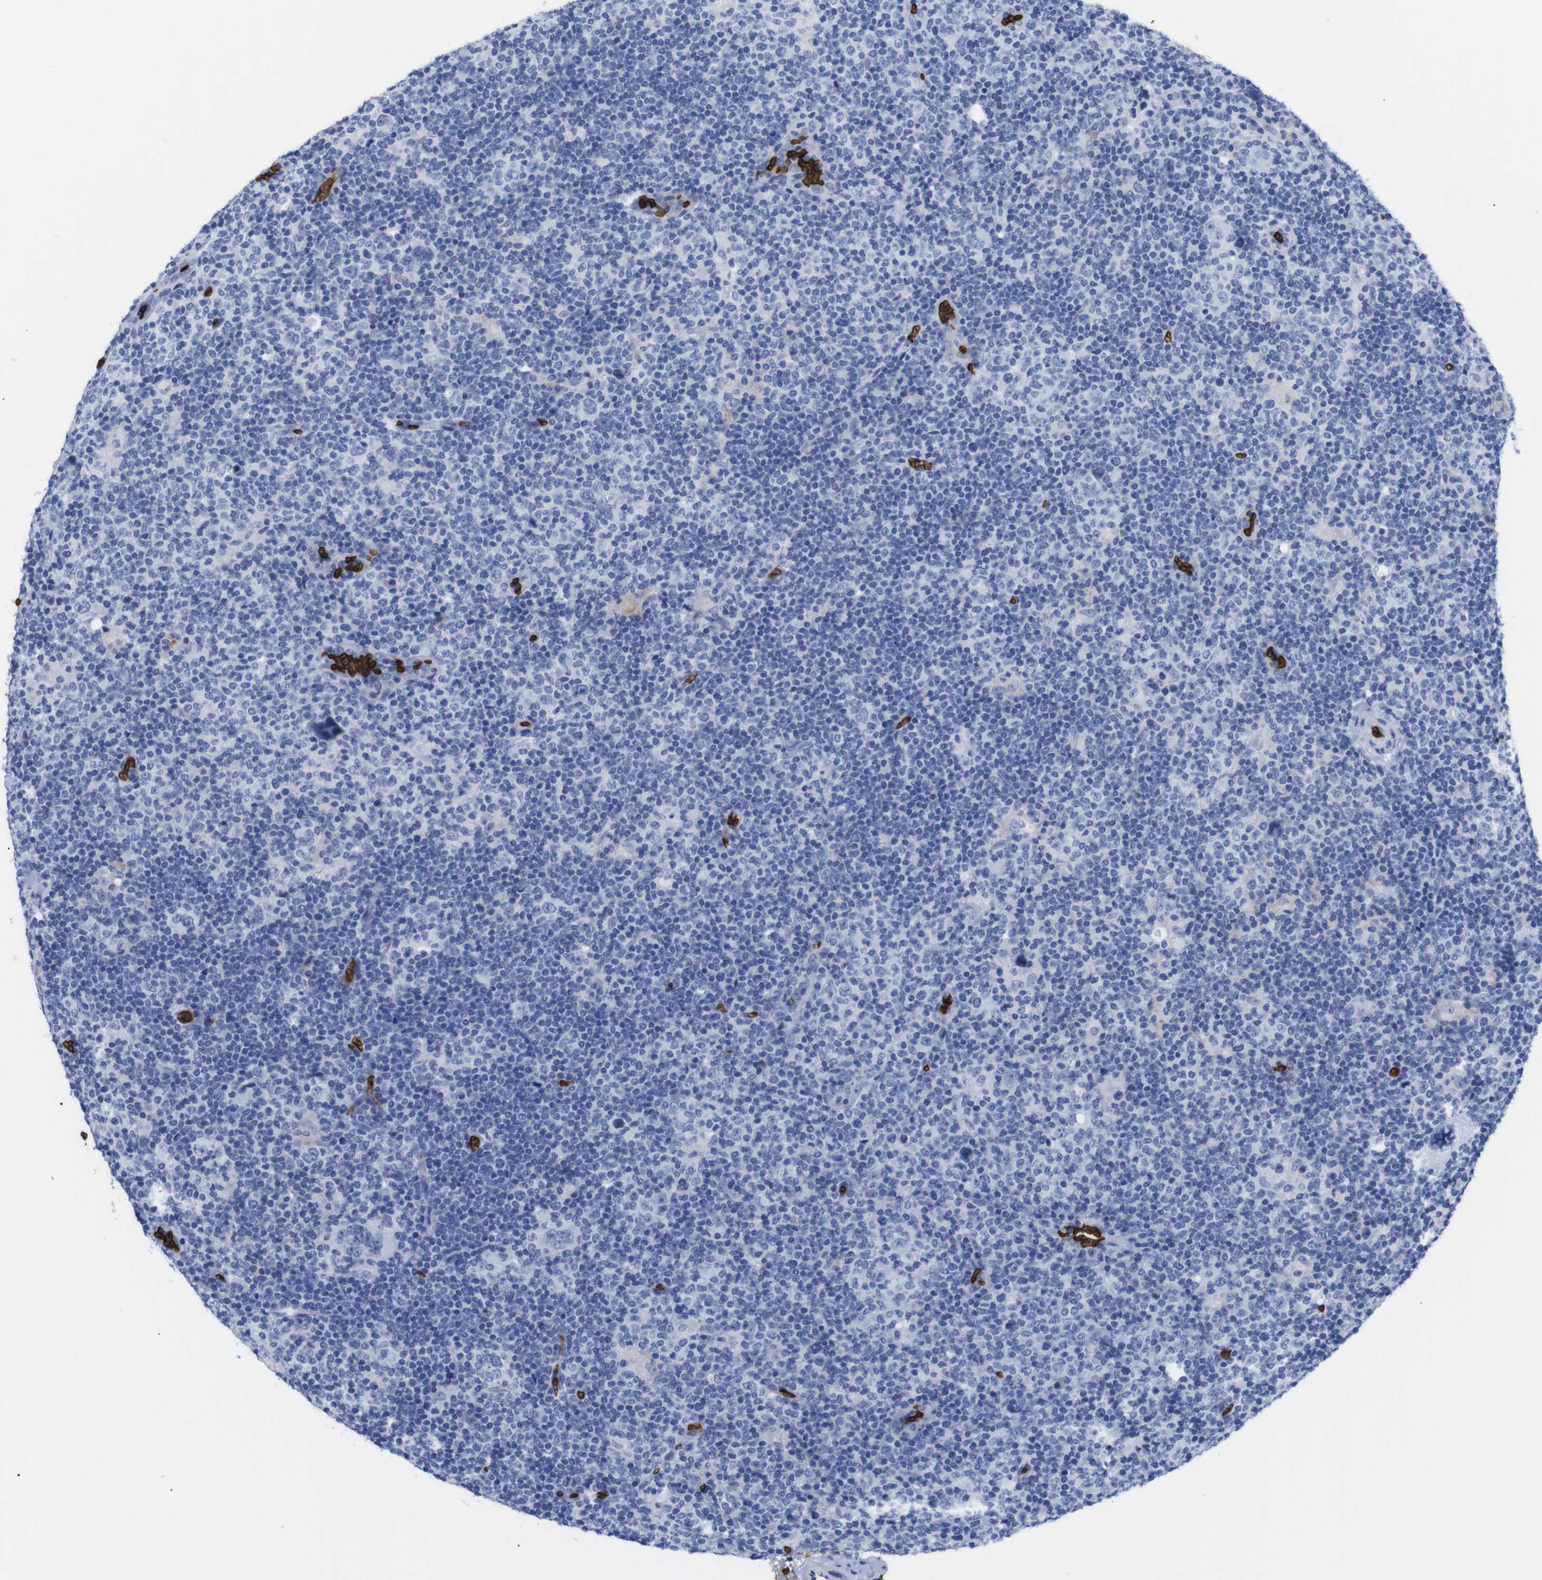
{"staining": {"intensity": "negative", "quantity": "none", "location": "none"}, "tissue": "lymphoma", "cell_type": "Tumor cells", "image_type": "cancer", "snomed": [{"axis": "morphology", "description": "Hodgkin's disease, NOS"}, {"axis": "topography", "description": "Lymph node"}], "caption": "Immunohistochemistry photomicrograph of neoplastic tissue: lymphoma stained with DAB shows no significant protein expression in tumor cells.", "gene": "S1PR2", "patient": {"sex": "female", "age": 57}}